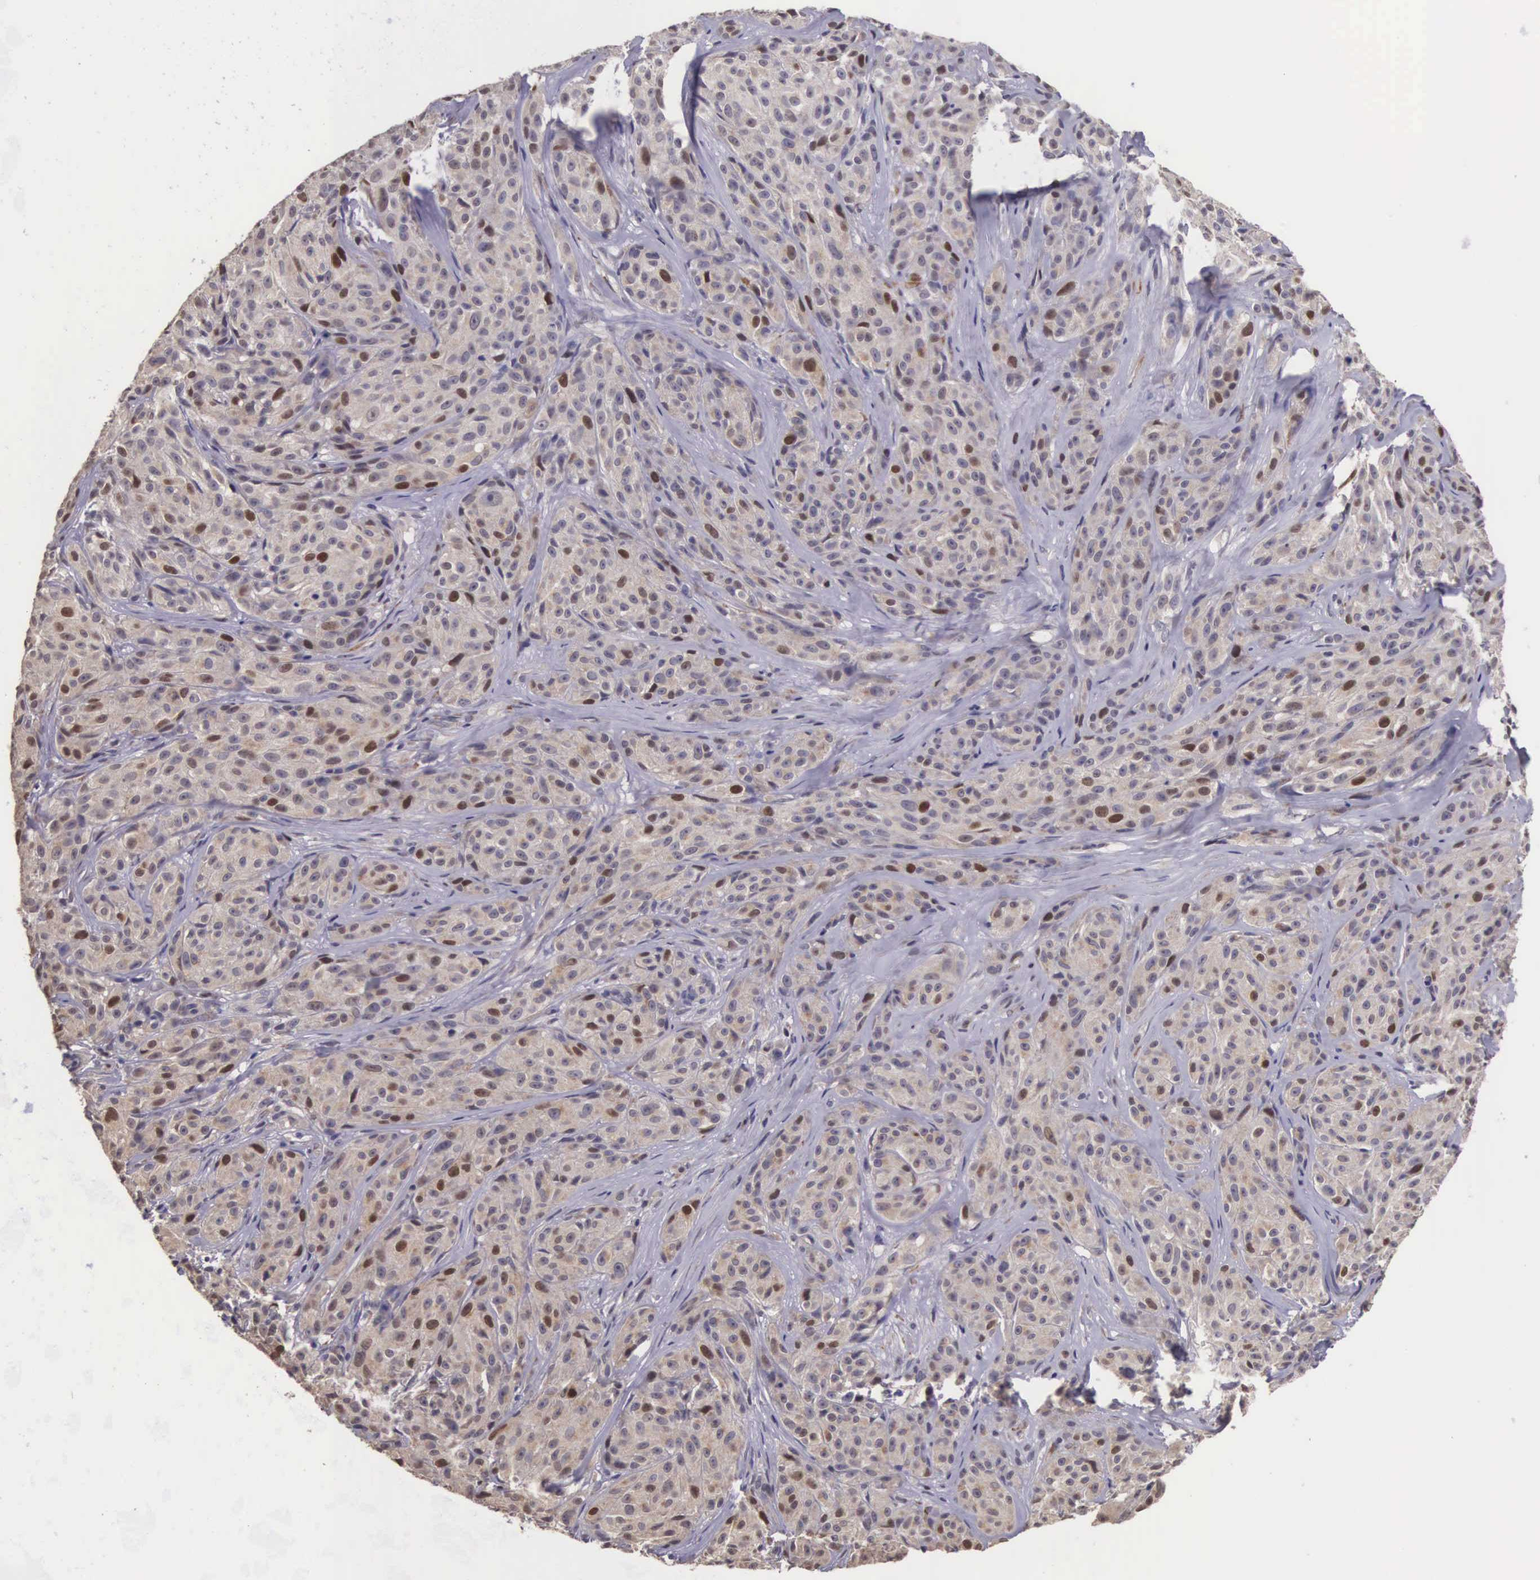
{"staining": {"intensity": "moderate", "quantity": ">75%", "location": "cytoplasmic/membranous,nuclear"}, "tissue": "melanoma", "cell_type": "Tumor cells", "image_type": "cancer", "snomed": [{"axis": "morphology", "description": "Malignant melanoma, NOS"}, {"axis": "topography", "description": "Skin"}], "caption": "Immunohistochemical staining of human malignant melanoma reveals medium levels of moderate cytoplasmic/membranous and nuclear staining in about >75% of tumor cells.", "gene": "CDC45", "patient": {"sex": "male", "age": 56}}